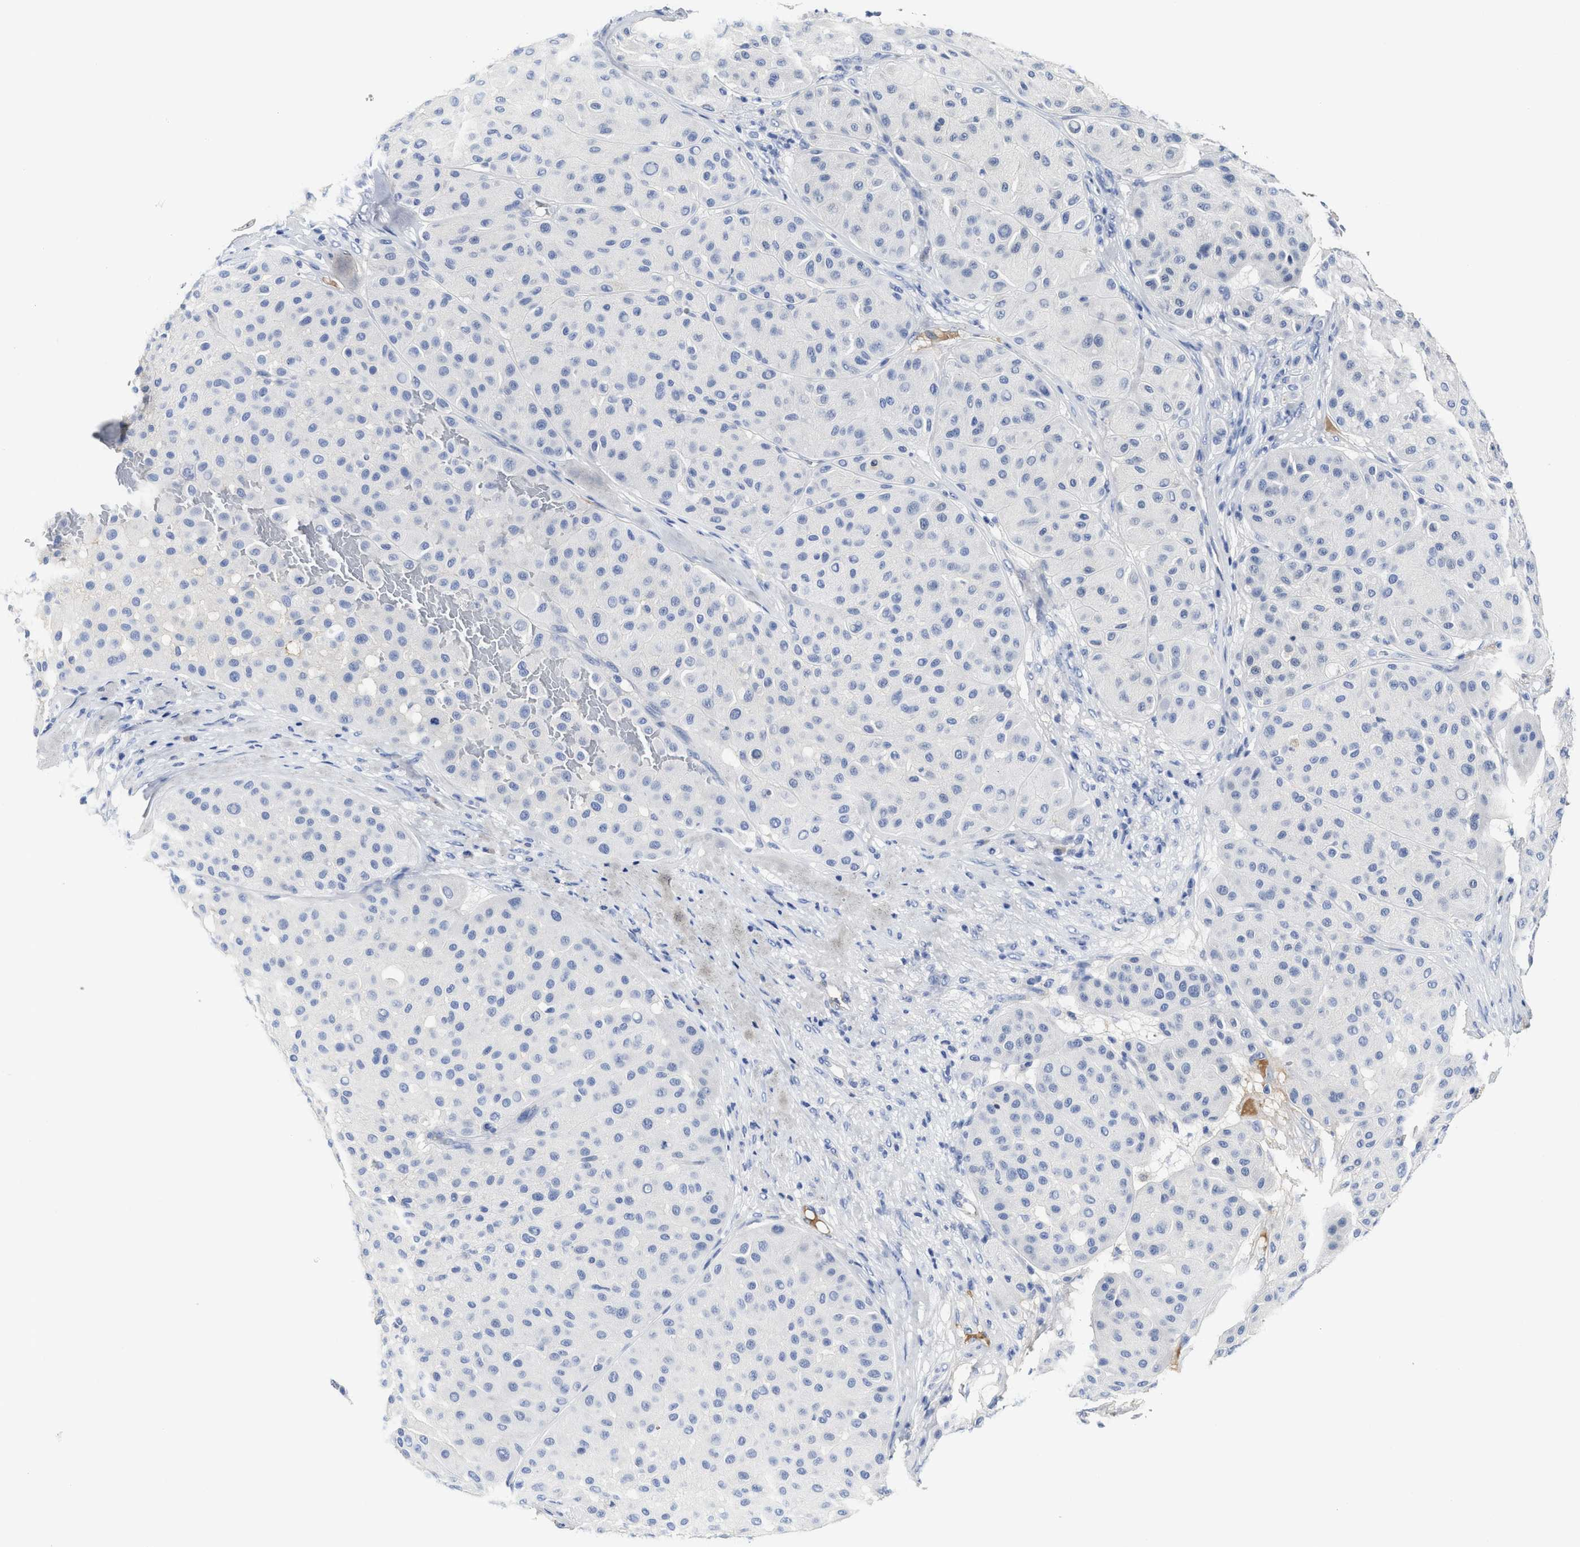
{"staining": {"intensity": "negative", "quantity": "none", "location": "none"}, "tissue": "melanoma", "cell_type": "Tumor cells", "image_type": "cancer", "snomed": [{"axis": "morphology", "description": "Normal tissue, NOS"}, {"axis": "morphology", "description": "Malignant melanoma, Metastatic site"}, {"axis": "topography", "description": "Skin"}], "caption": "This histopathology image is of melanoma stained with IHC to label a protein in brown with the nuclei are counter-stained blue. There is no staining in tumor cells.", "gene": "C2", "patient": {"sex": "male", "age": 41}}